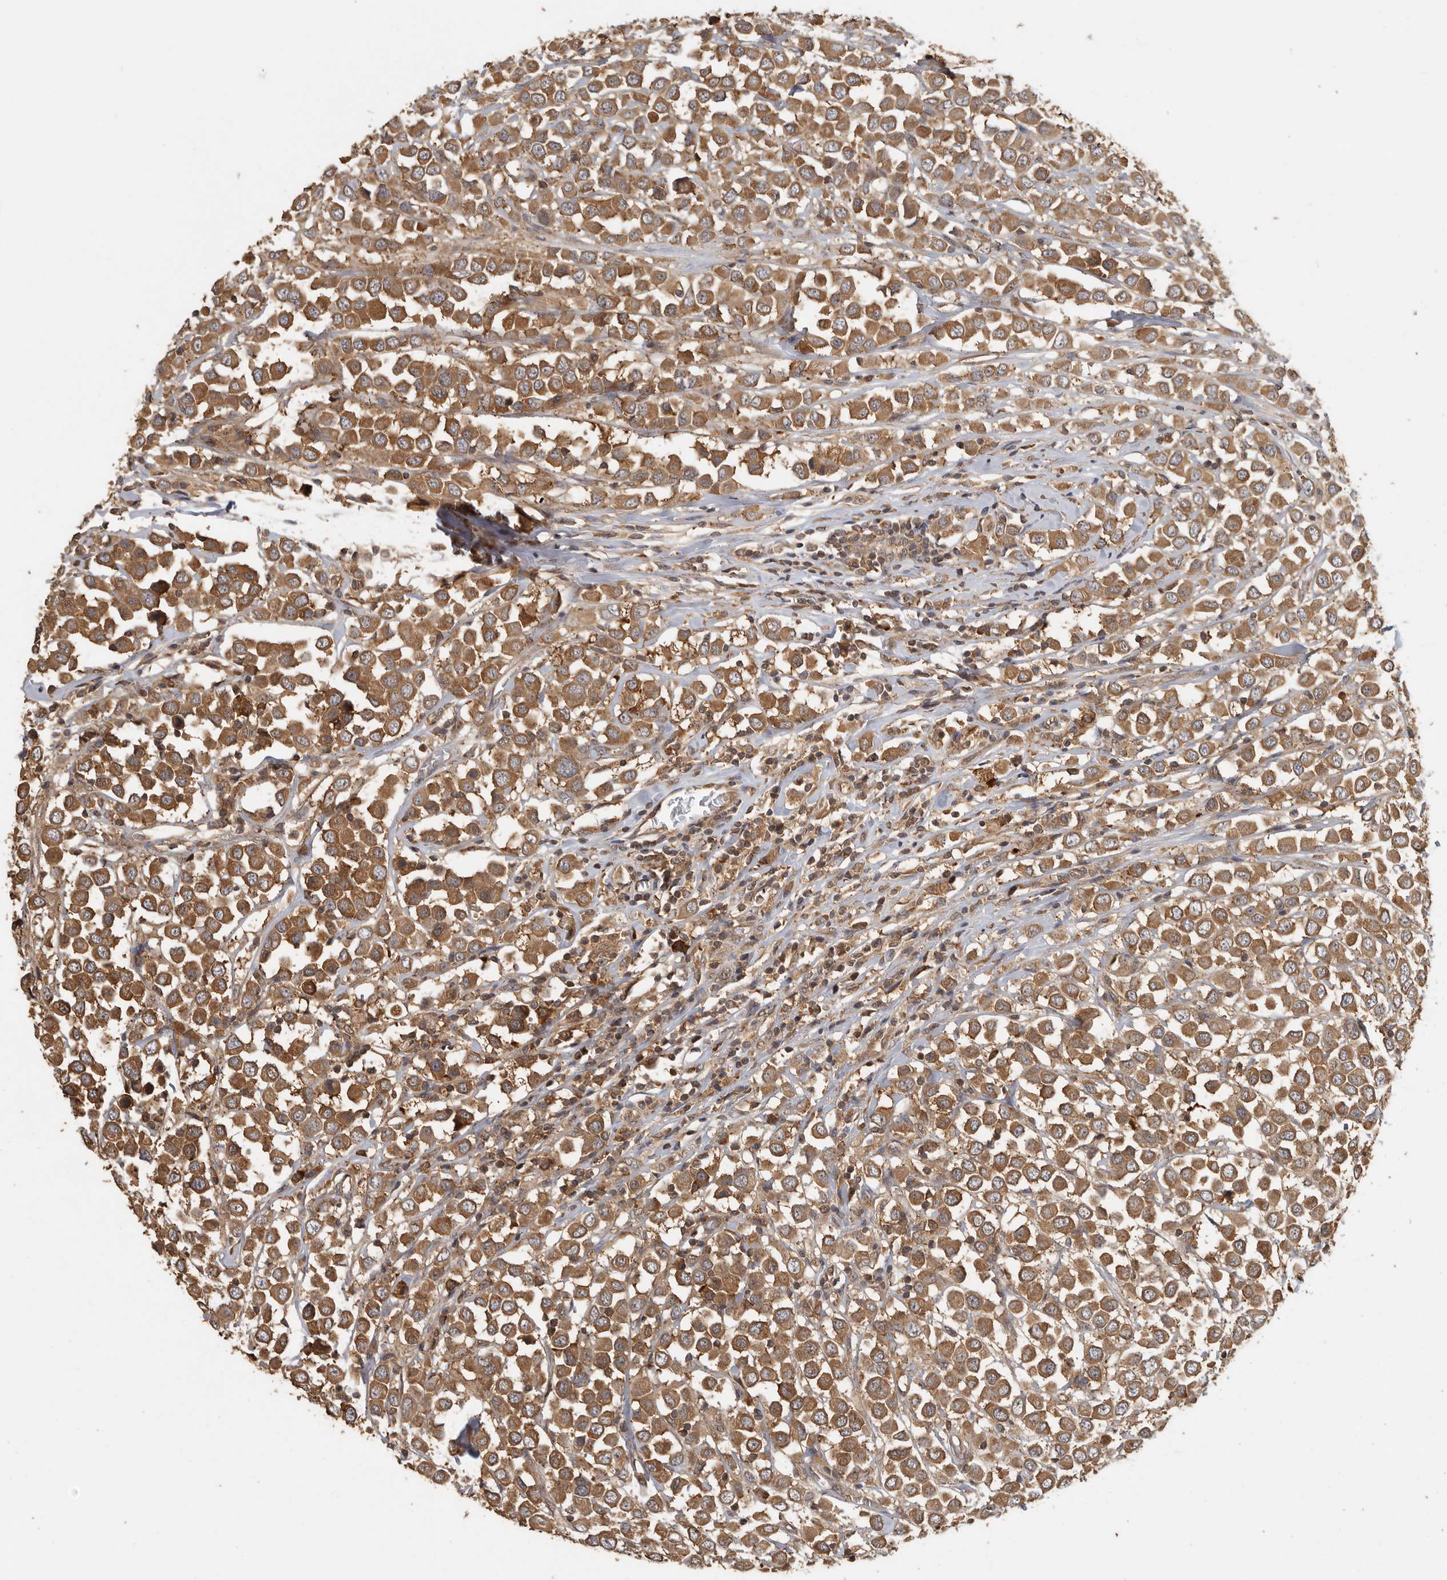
{"staining": {"intensity": "moderate", "quantity": ">75%", "location": "cytoplasmic/membranous"}, "tissue": "breast cancer", "cell_type": "Tumor cells", "image_type": "cancer", "snomed": [{"axis": "morphology", "description": "Duct carcinoma"}, {"axis": "topography", "description": "Breast"}], "caption": "Tumor cells display medium levels of moderate cytoplasmic/membranous expression in about >75% of cells in human breast intraductal carcinoma. Immunohistochemistry (ihc) stains the protein of interest in brown and the nuclei are stained blue.", "gene": "CCT8", "patient": {"sex": "female", "age": 61}}